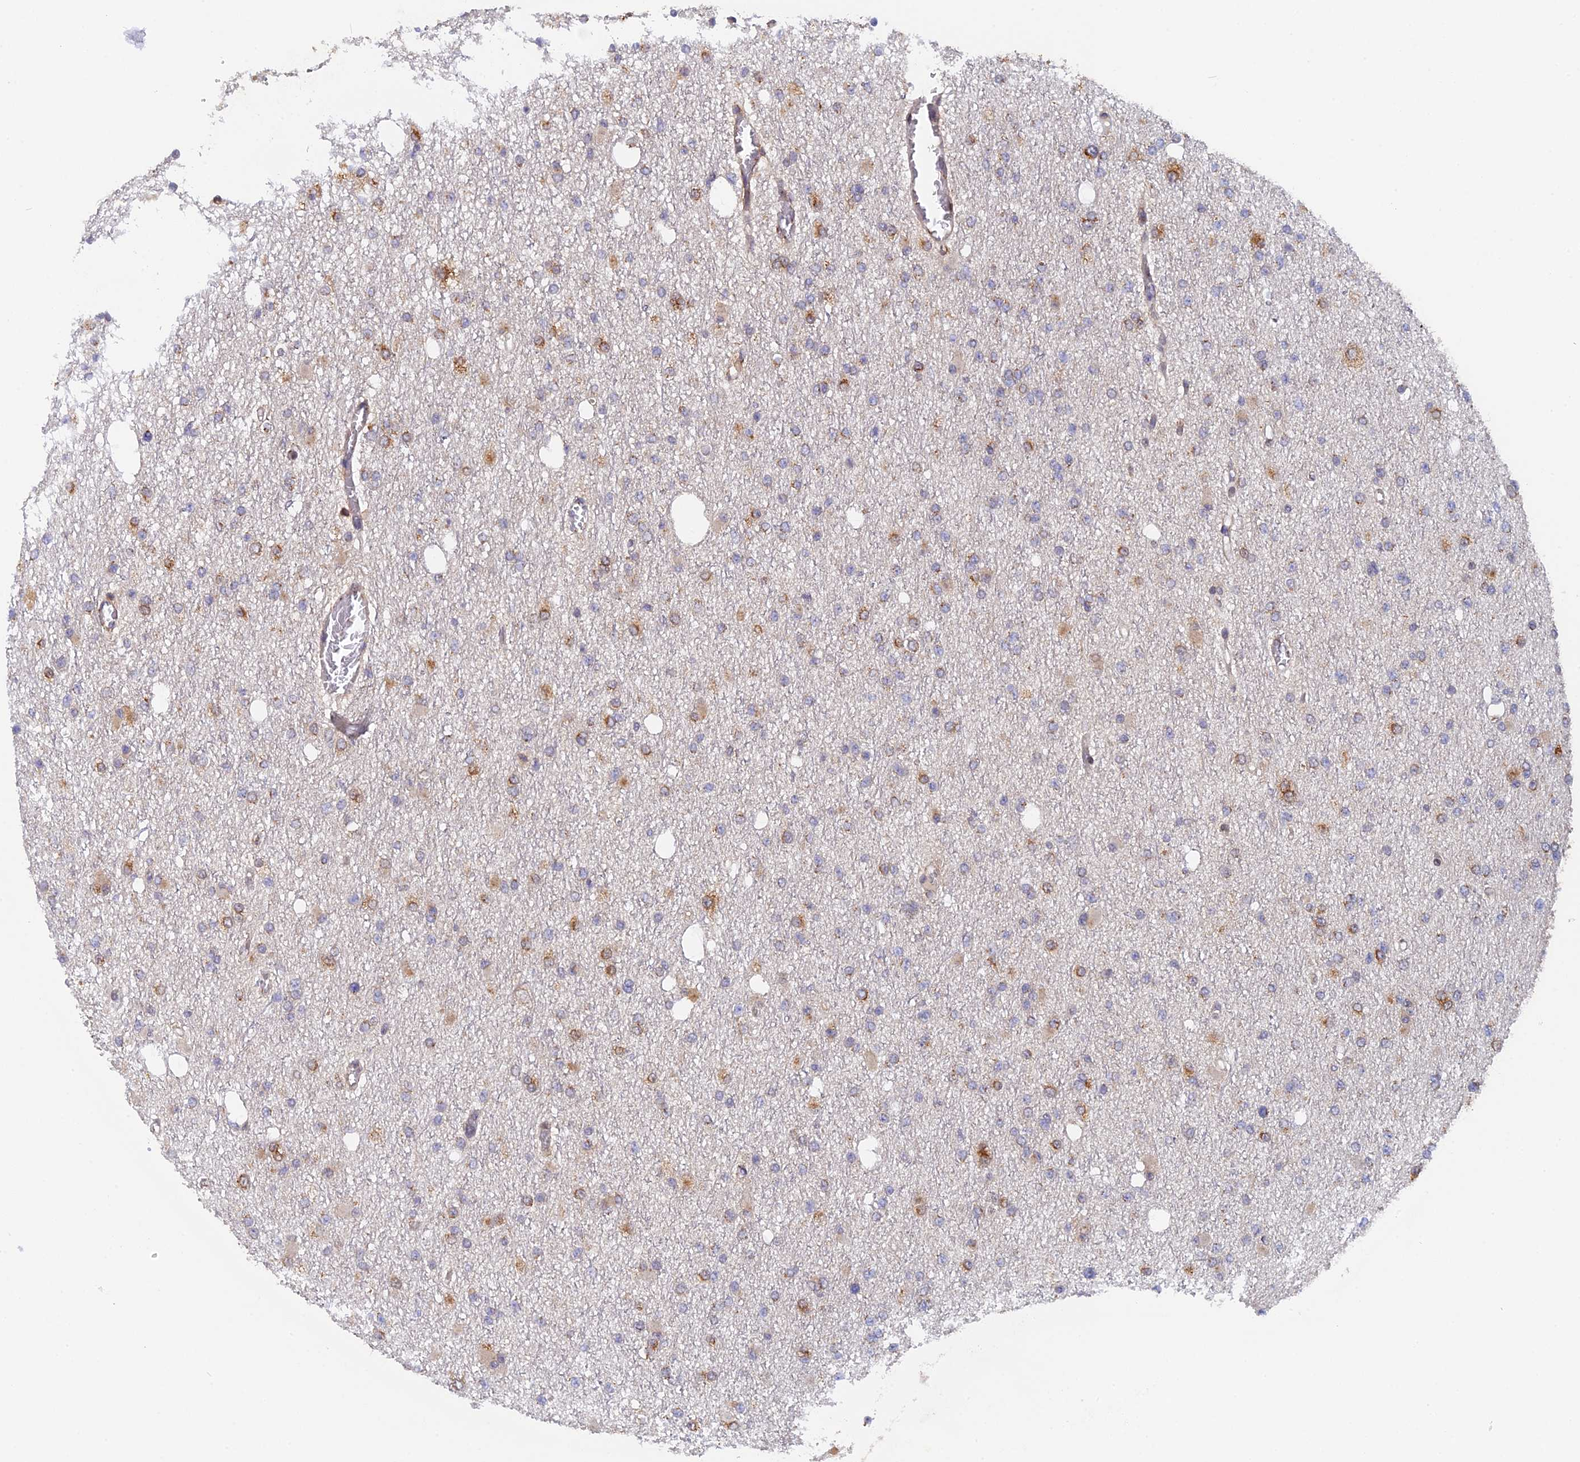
{"staining": {"intensity": "moderate", "quantity": "25%-75%", "location": "cytoplasmic/membranous"}, "tissue": "glioma", "cell_type": "Tumor cells", "image_type": "cancer", "snomed": [{"axis": "morphology", "description": "Glioma, malignant, Low grade"}, {"axis": "topography", "description": "Brain"}], "caption": "Human glioma stained for a protein (brown) displays moderate cytoplasmic/membranous positive staining in approximately 25%-75% of tumor cells.", "gene": "SNX17", "patient": {"sex": "female", "age": 22}}